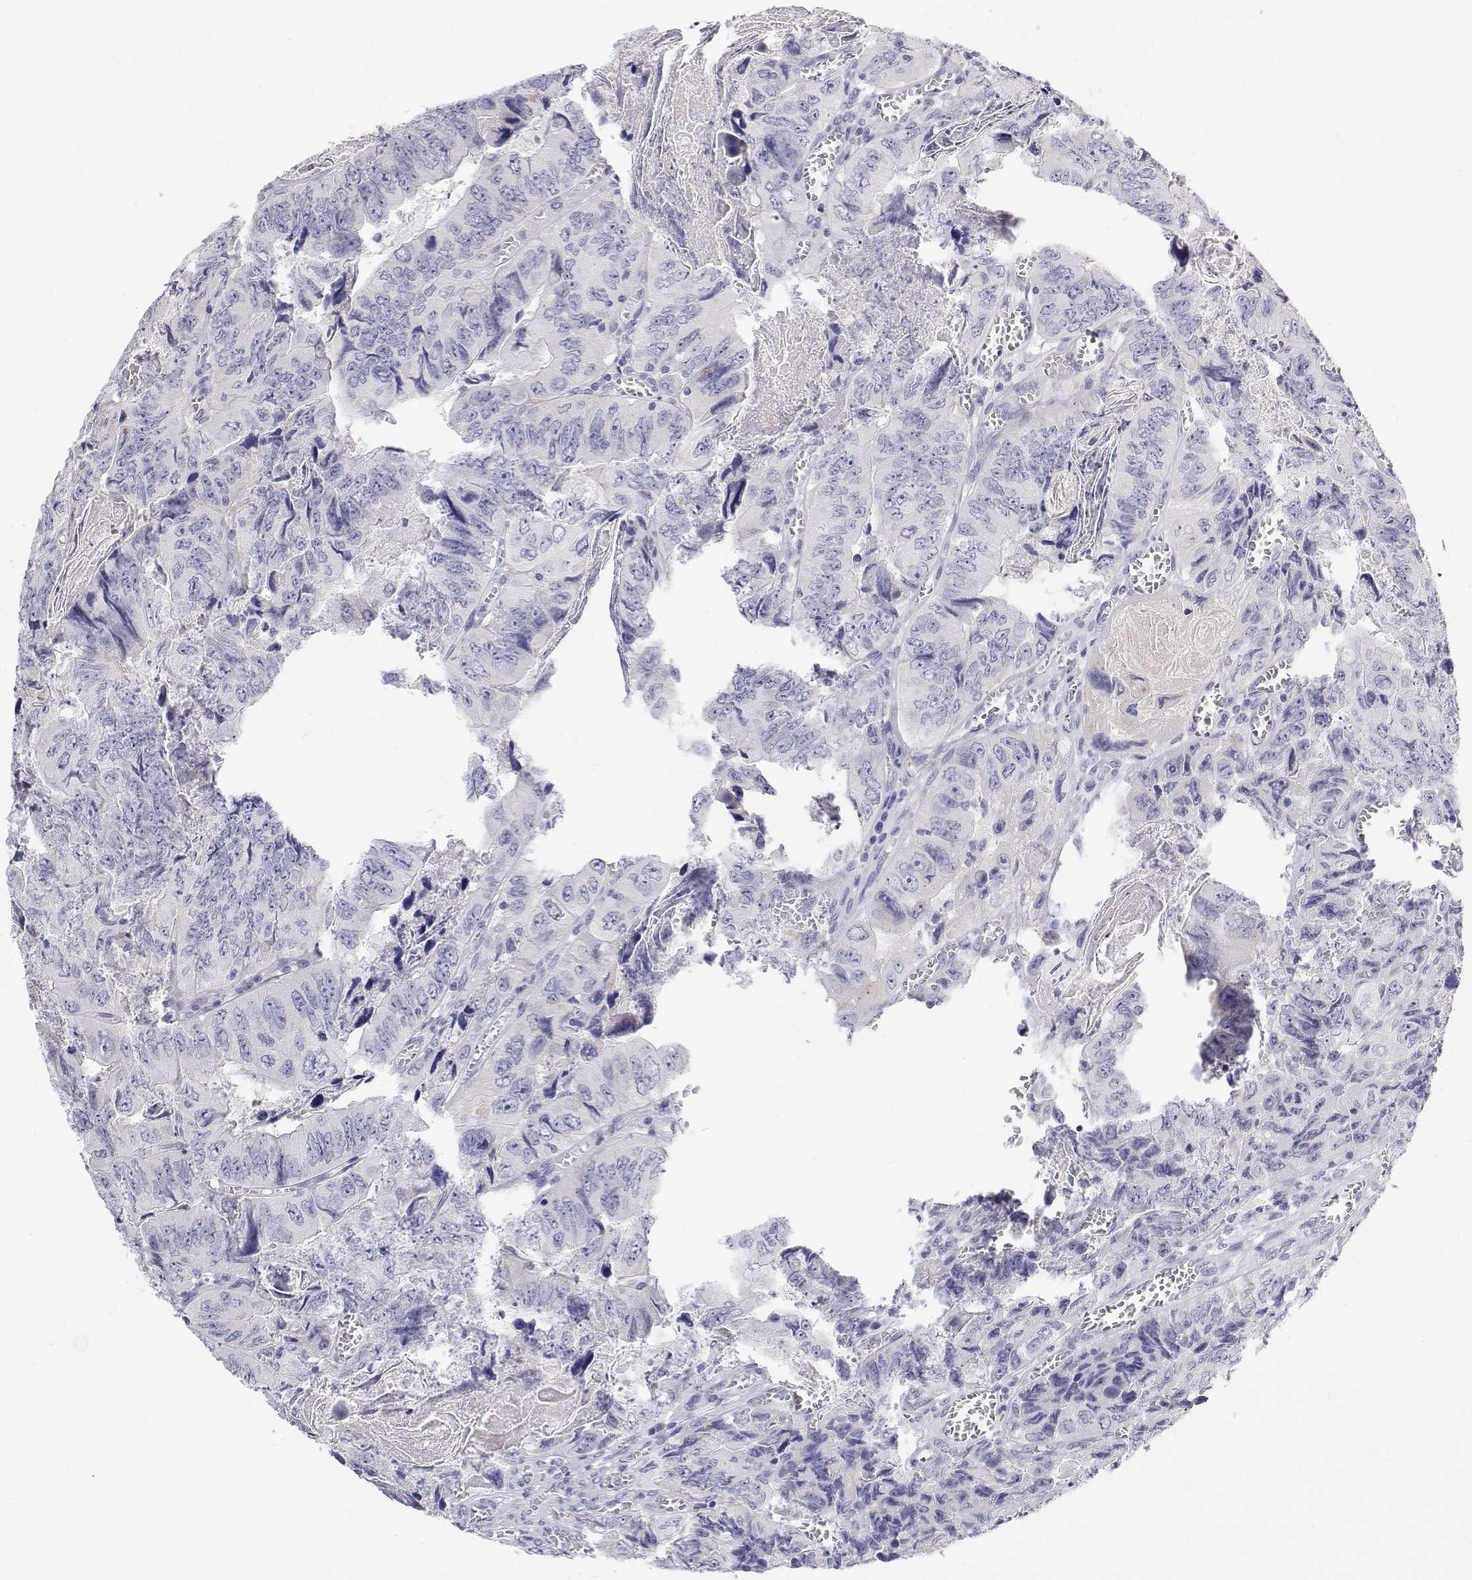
{"staining": {"intensity": "negative", "quantity": "none", "location": "none"}, "tissue": "colorectal cancer", "cell_type": "Tumor cells", "image_type": "cancer", "snomed": [{"axis": "morphology", "description": "Adenocarcinoma, NOS"}, {"axis": "topography", "description": "Colon"}], "caption": "Adenocarcinoma (colorectal) was stained to show a protein in brown. There is no significant staining in tumor cells.", "gene": "NCR2", "patient": {"sex": "female", "age": 84}}